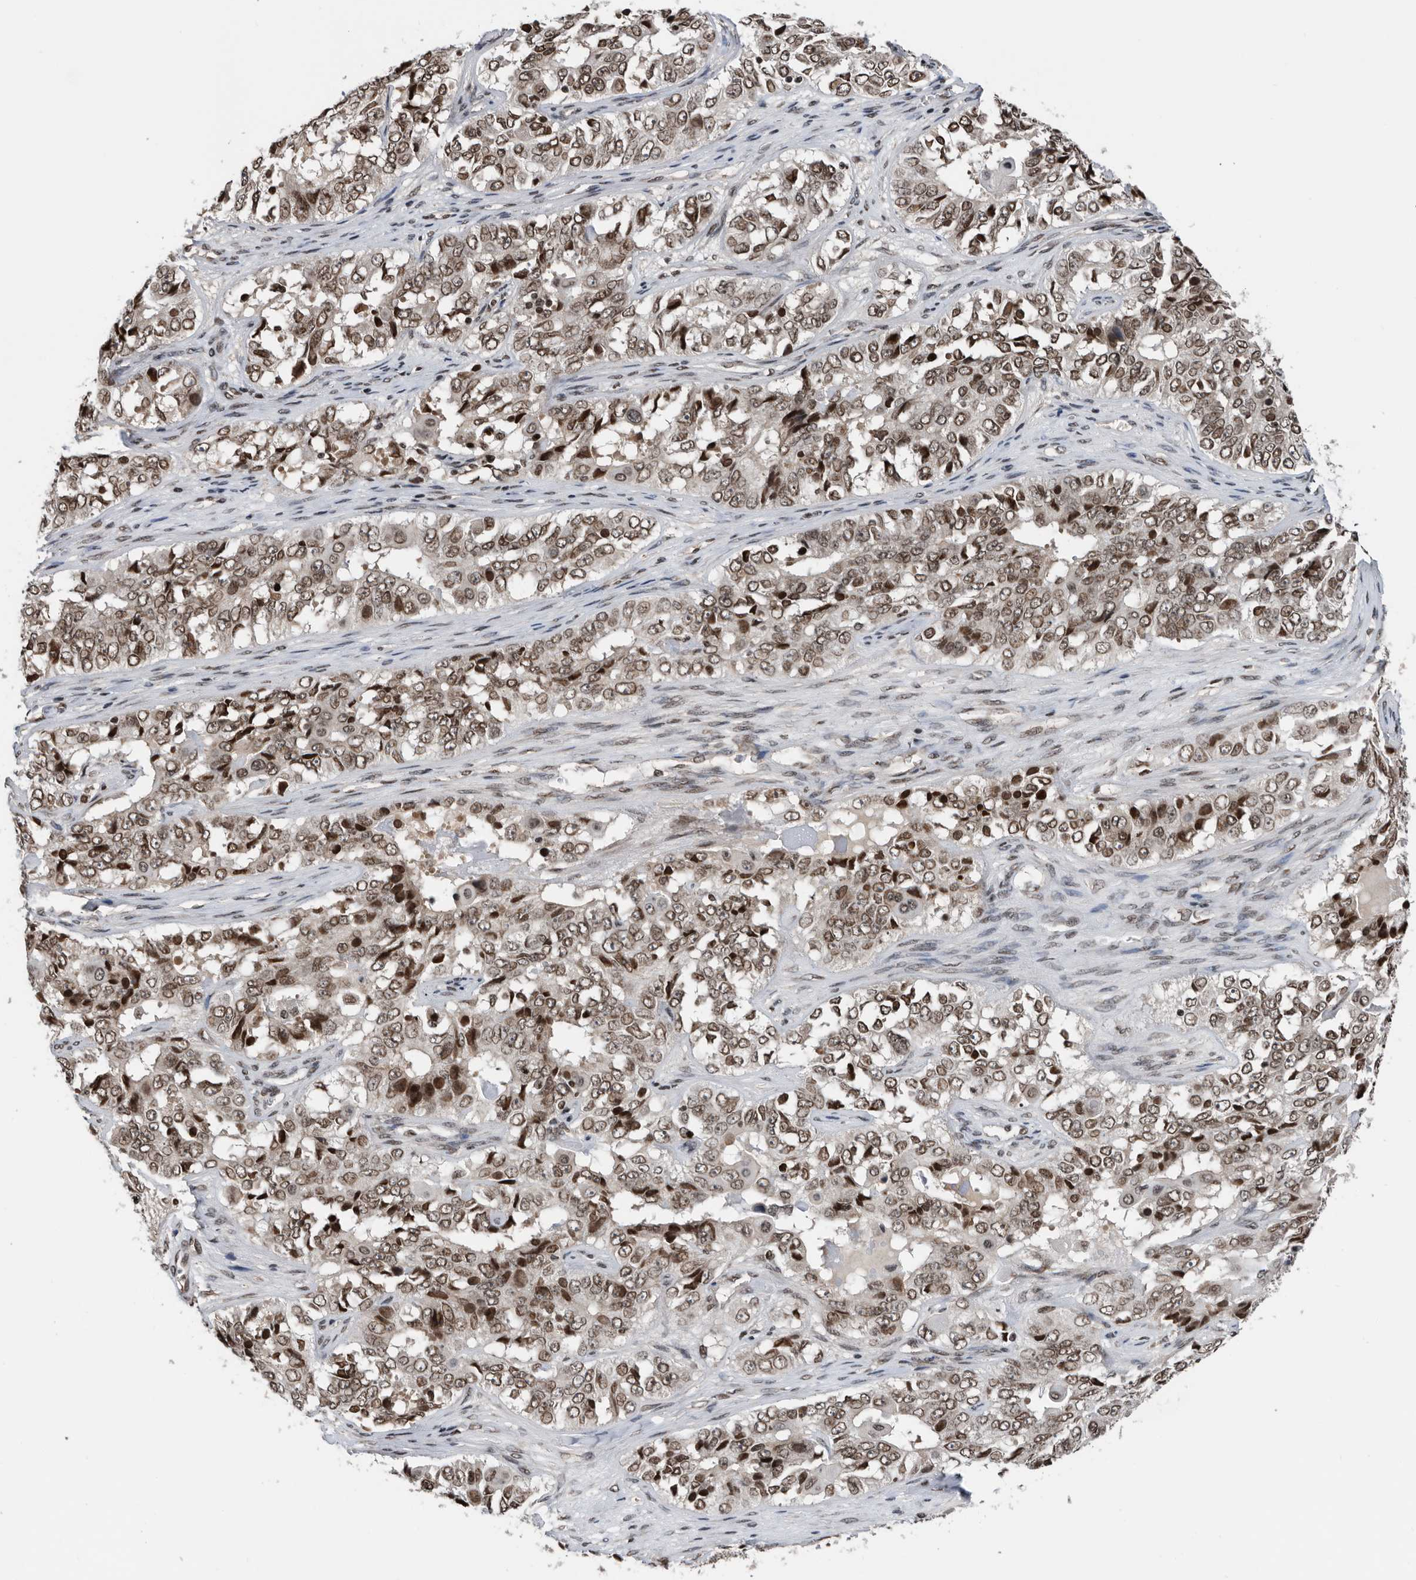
{"staining": {"intensity": "moderate", "quantity": ">75%", "location": "nuclear"}, "tissue": "ovarian cancer", "cell_type": "Tumor cells", "image_type": "cancer", "snomed": [{"axis": "morphology", "description": "Carcinoma, endometroid"}, {"axis": "topography", "description": "Ovary"}], "caption": "An image of human ovarian endometroid carcinoma stained for a protein demonstrates moderate nuclear brown staining in tumor cells. (brown staining indicates protein expression, while blue staining denotes nuclei).", "gene": "SNRNP48", "patient": {"sex": "female", "age": 51}}